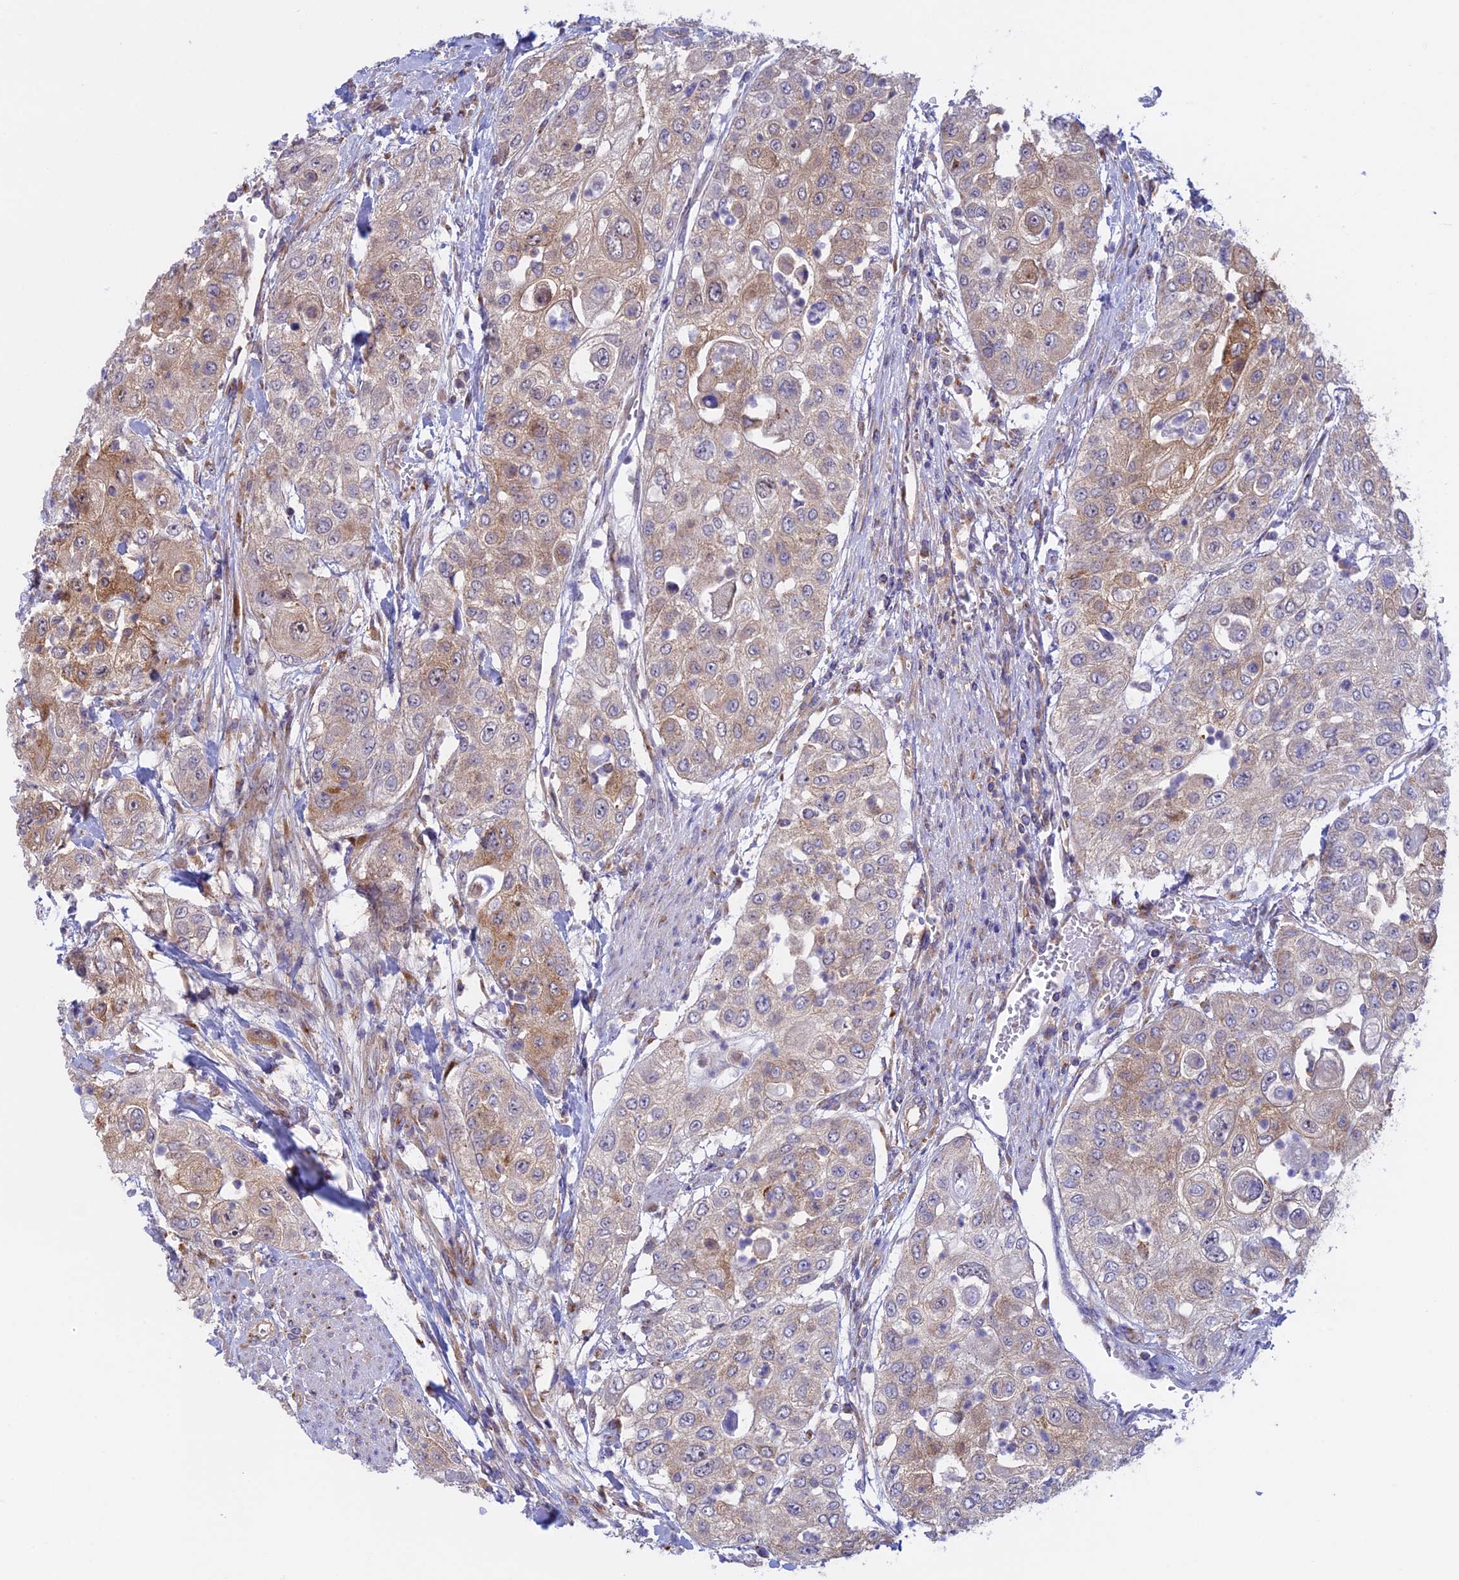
{"staining": {"intensity": "weak", "quantity": "<25%", "location": "cytoplasmic/membranous"}, "tissue": "urothelial cancer", "cell_type": "Tumor cells", "image_type": "cancer", "snomed": [{"axis": "morphology", "description": "Urothelial carcinoma, High grade"}, {"axis": "topography", "description": "Urinary bladder"}], "caption": "Immunohistochemistry (IHC) histopathology image of urothelial cancer stained for a protein (brown), which shows no positivity in tumor cells. (Brightfield microscopy of DAB (3,3'-diaminobenzidine) immunohistochemistry at high magnification).", "gene": "CLINT1", "patient": {"sex": "female", "age": 79}}